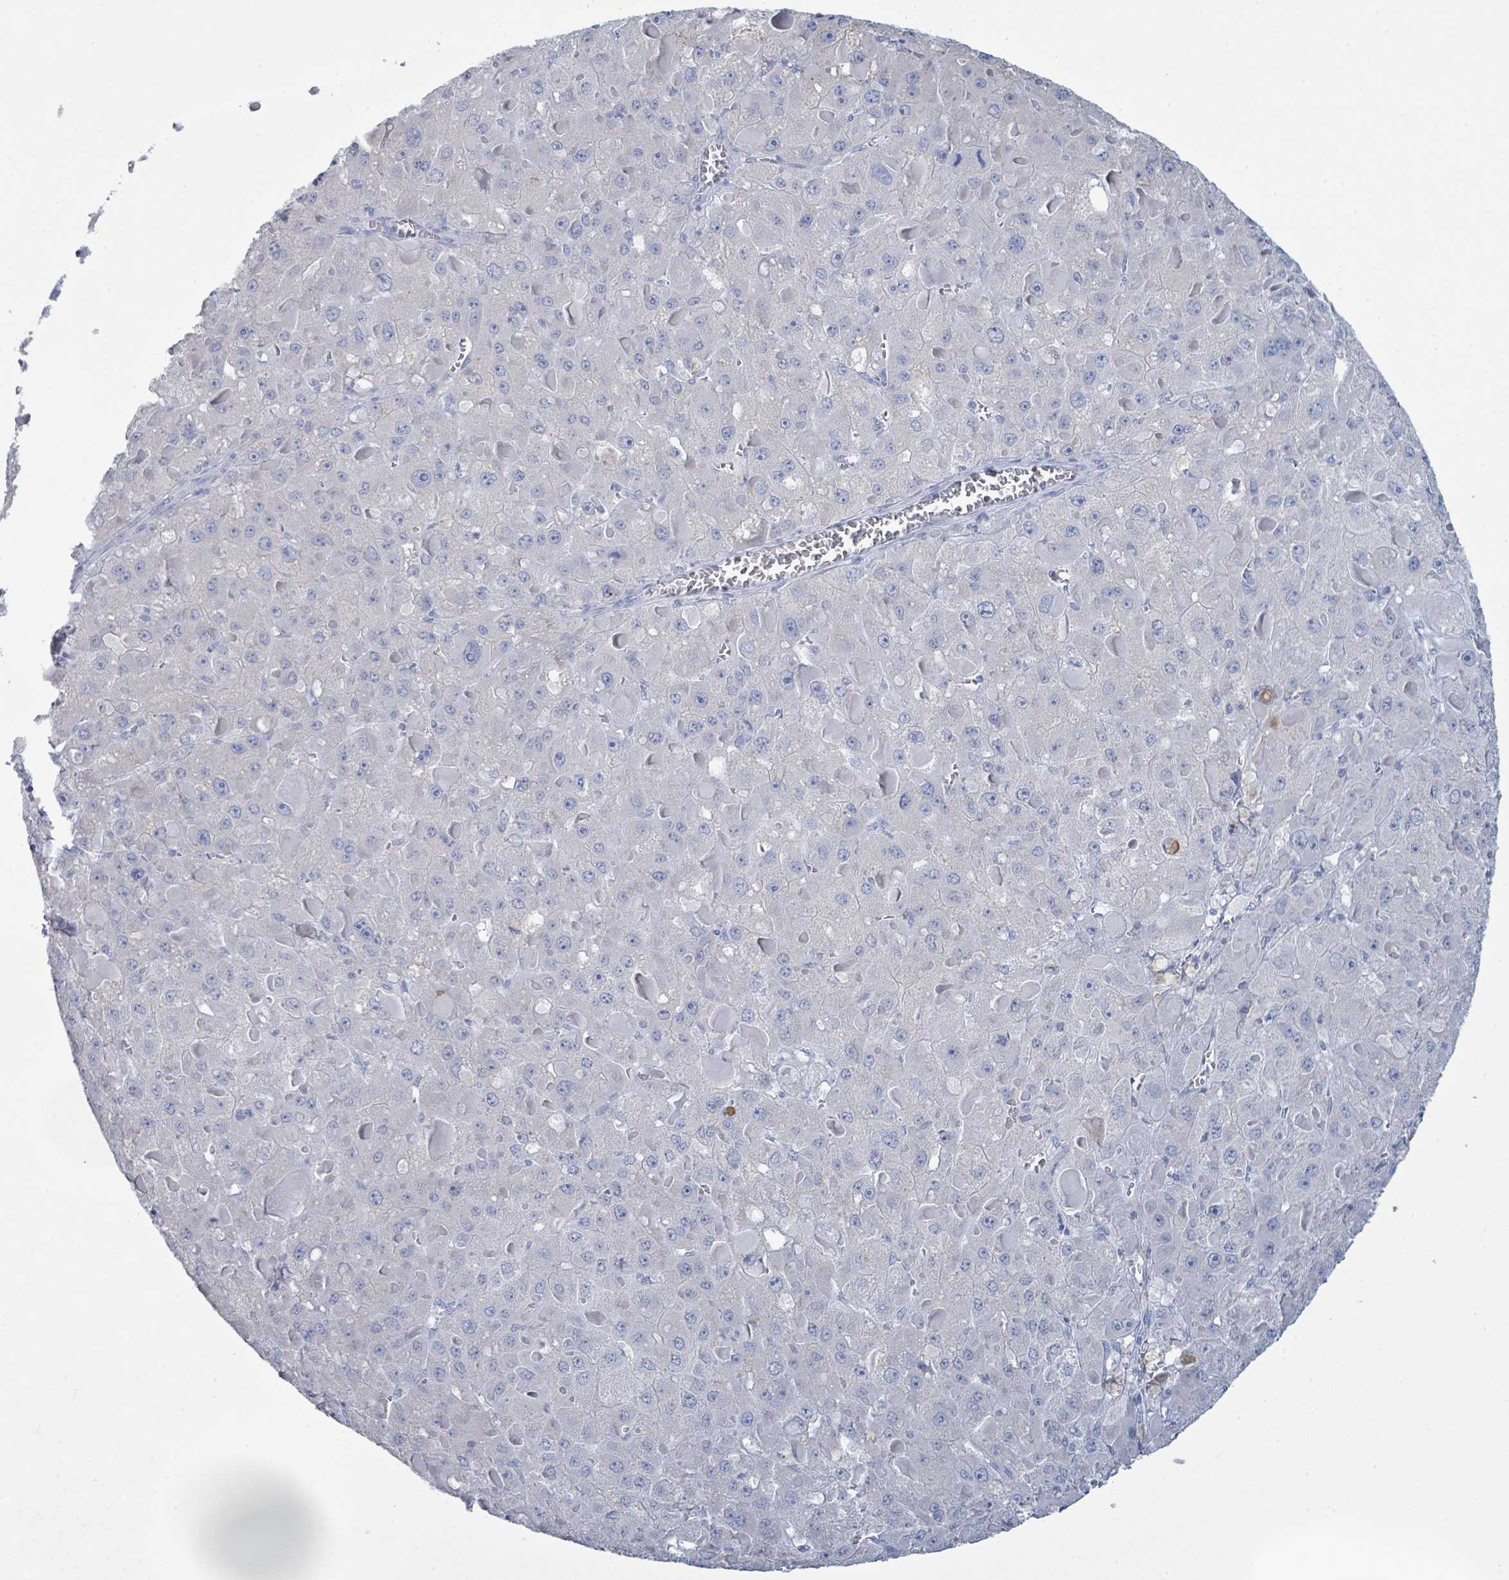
{"staining": {"intensity": "negative", "quantity": "none", "location": "none"}, "tissue": "liver cancer", "cell_type": "Tumor cells", "image_type": "cancer", "snomed": [{"axis": "morphology", "description": "Carcinoma, Hepatocellular, NOS"}, {"axis": "topography", "description": "Liver"}], "caption": "High power microscopy histopathology image of an immunohistochemistry photomicrograph of liver cancer (hepatocellular carcinoma), revealing no significant expression in tumor cells.", "gene": "PGA3", "patient": {"sex": "female", "age": 73}}